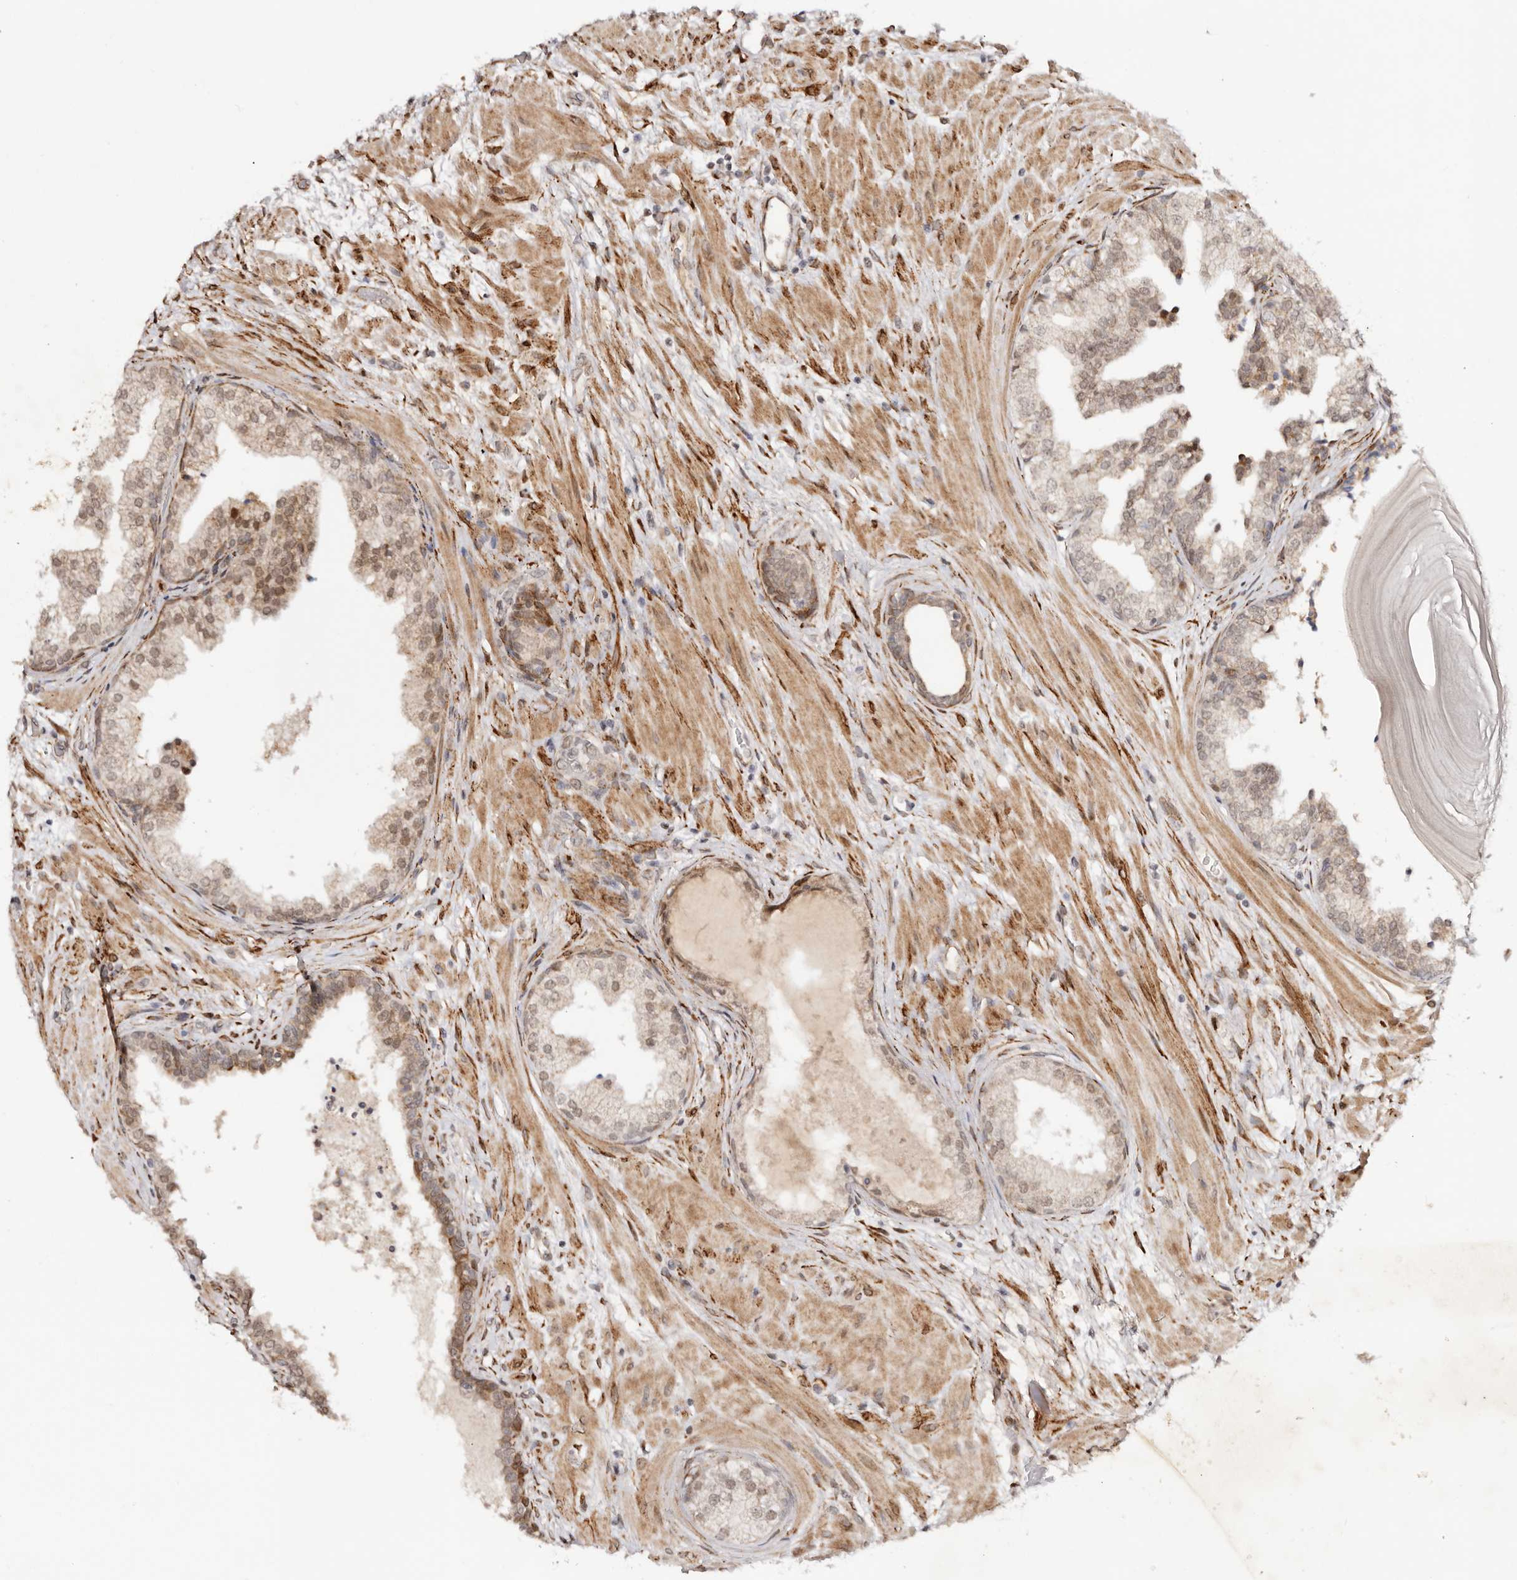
{"staining": {"intensity": "weak", "quantity": "25%-75%", "location": "cytoplasmic/membranous,nuclear"}, "tissue": "prostate", "cell_type": "Glandular cells", "image_type": "normal", "snomed": [{"axis": "morphology", "description": "Normal tissue, NOS"}, {"axis": "topography", "description": "Prostate"}], "caption": "An image of prostate stained for a protein reveals weak cytoplasmic/membranous,nuclear brown staining in glandular cells.", "gene": "BCL2L15", "patient": {"sex": "male", "age": 48}}